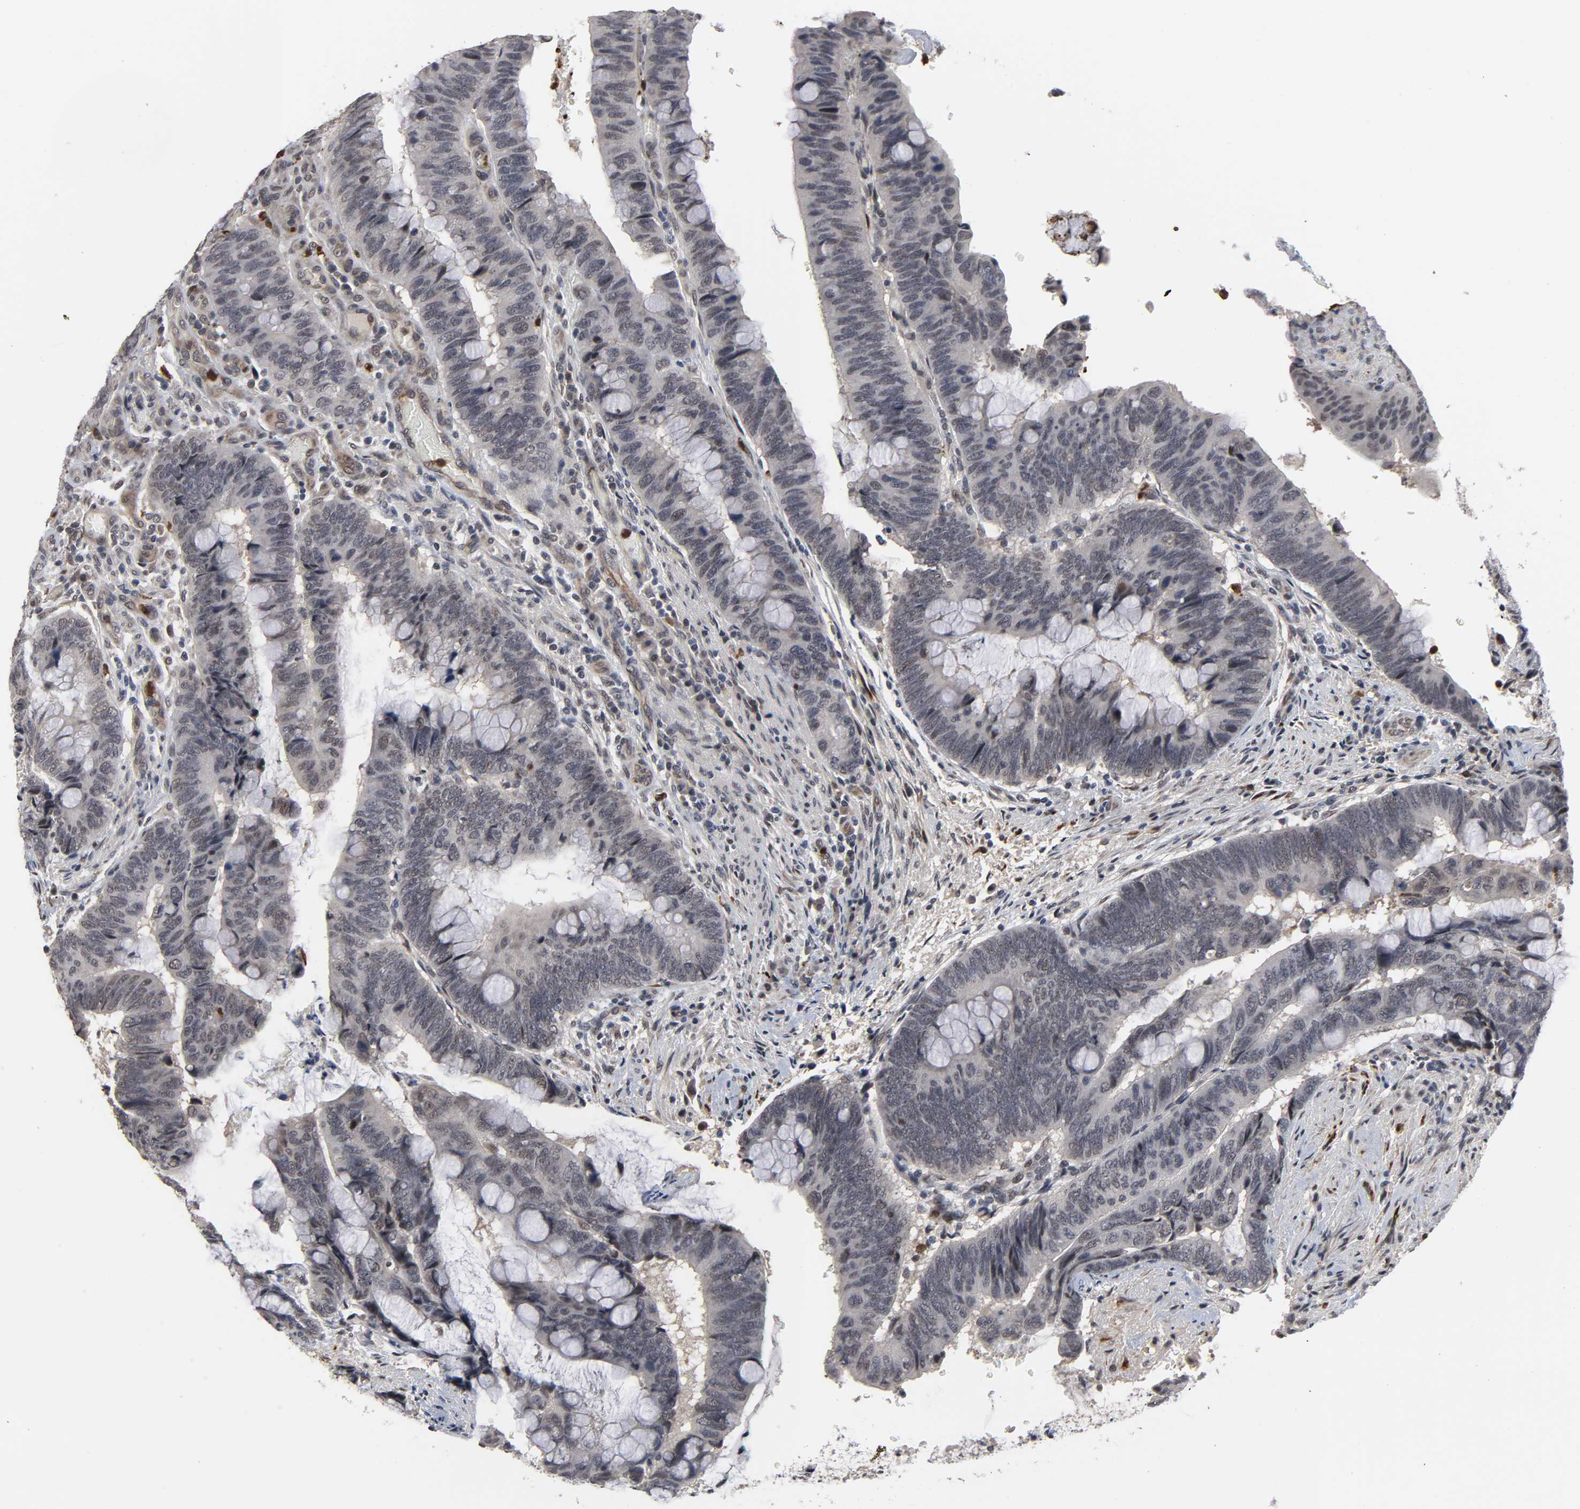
{"staining": {"intensity": "negative", "quantity": "none", "location": "none"}, "tissue": "colorectal cancer", "cell_type": "Tumor cells", "image_type": "cancer", "snomed": [{"axis": "morphology", "description": "Normal tissue, NOS"}, {"axis": "morphology", "description": "Adenocarcinoma, NOS"}, {"axis": "topography", "description": "Rectum"}], "caption": "The IHC histopathology image has no significant staining in tumor cells of colorectal cancer (adenocarcinoma) tissue.", "gene": "RTL5", "patient": {"sex": "male", "age": 92}}